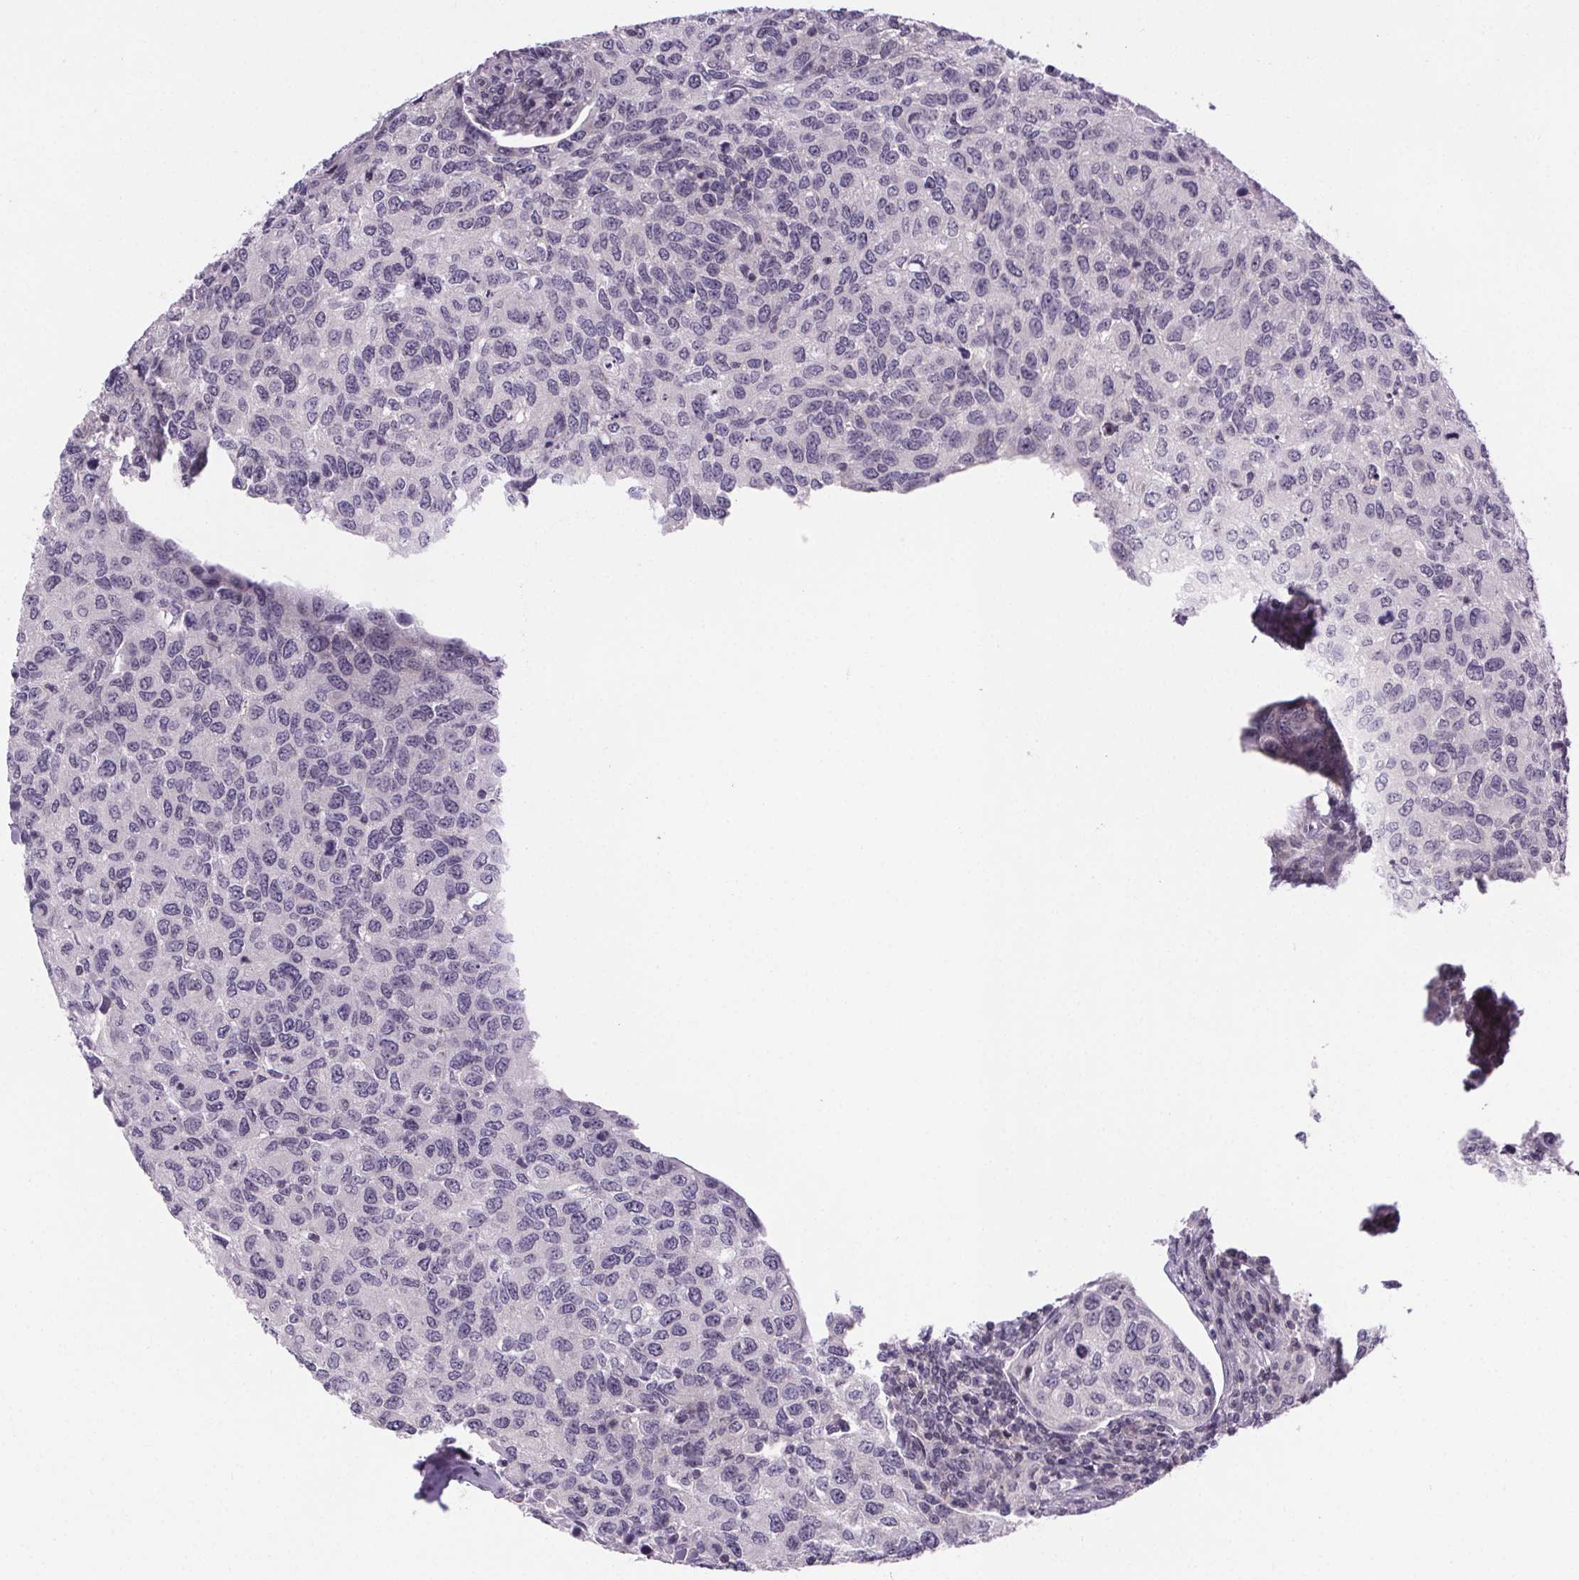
{"staining": {"intensity": "negative", "quantity": "none", "location": "none"}, "tissue": "urothelial cancer", "cell_type": "Tumor cells", "image_type": "cancer", "snomed": [{"axis": "morphology", "description": "Urothelial carcinoma, High grade"}, {"axis": "topography", "description": "Urinary bladder"}], "caption": "DAB immunohistochemical staining of human urothelial carcinoma (high-grade) demonstrates no significant positivity in tumor cells. Nuclei are stained in blue.", "gene": "TTC12", "patient": {"sex": "female", "age": 78}}